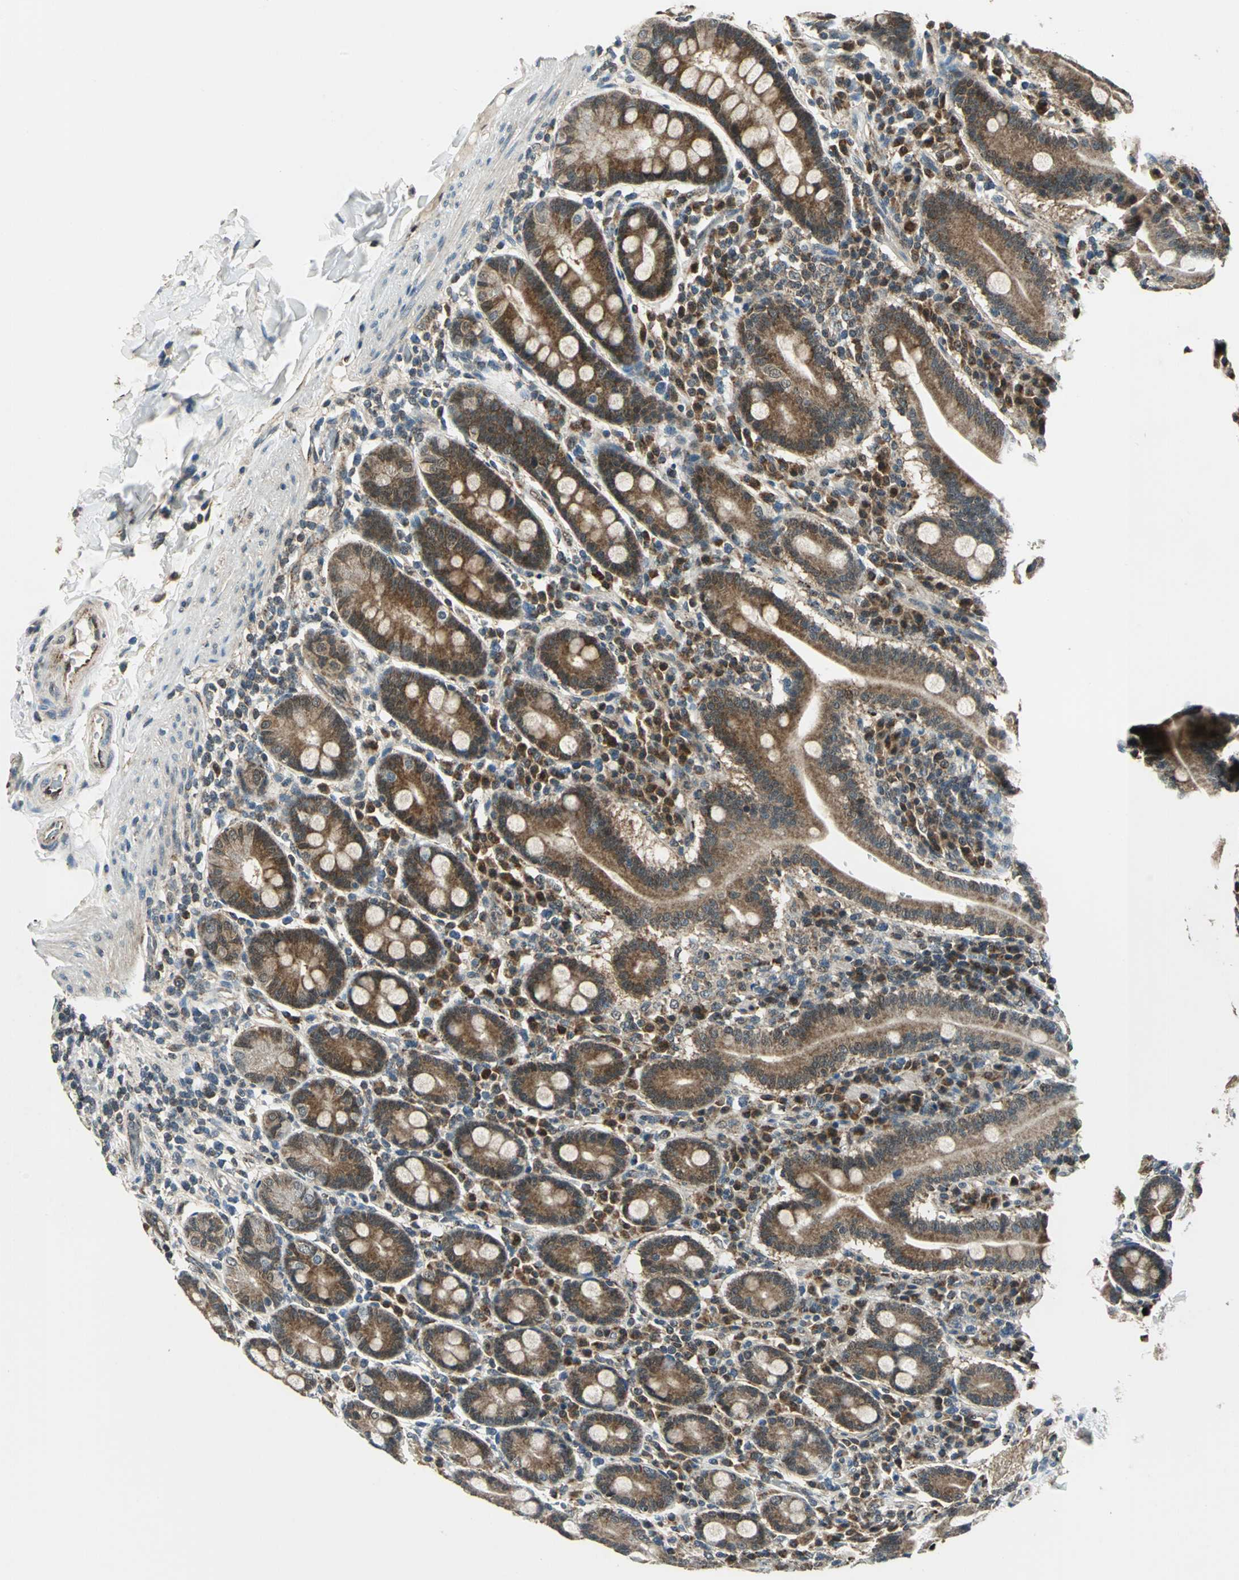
{"staining": {"intensity": "moderate", "quantity": ">75%", "location": "cytoplasmic/membranous"}, "tissue": "duodenum", "cell_type": "Glandular cells", "image_type": "normal", "snomed": [{"axis": "morphology", "description": "Normal tissue, NOS"}, {"axis": "topography", "description": "Duodenum"}], "caption": "The image demonstrates a brown stain indicating the presence of a protein in the cytoplasmic/membranous of glandular cells in duodenum. (DAB (3,3'-diaminobenzidine) = brown stain, brightfield microscopy at high magnification).", "gene": "NUDT2", "patient": {"sex": "male", "age": 50}}